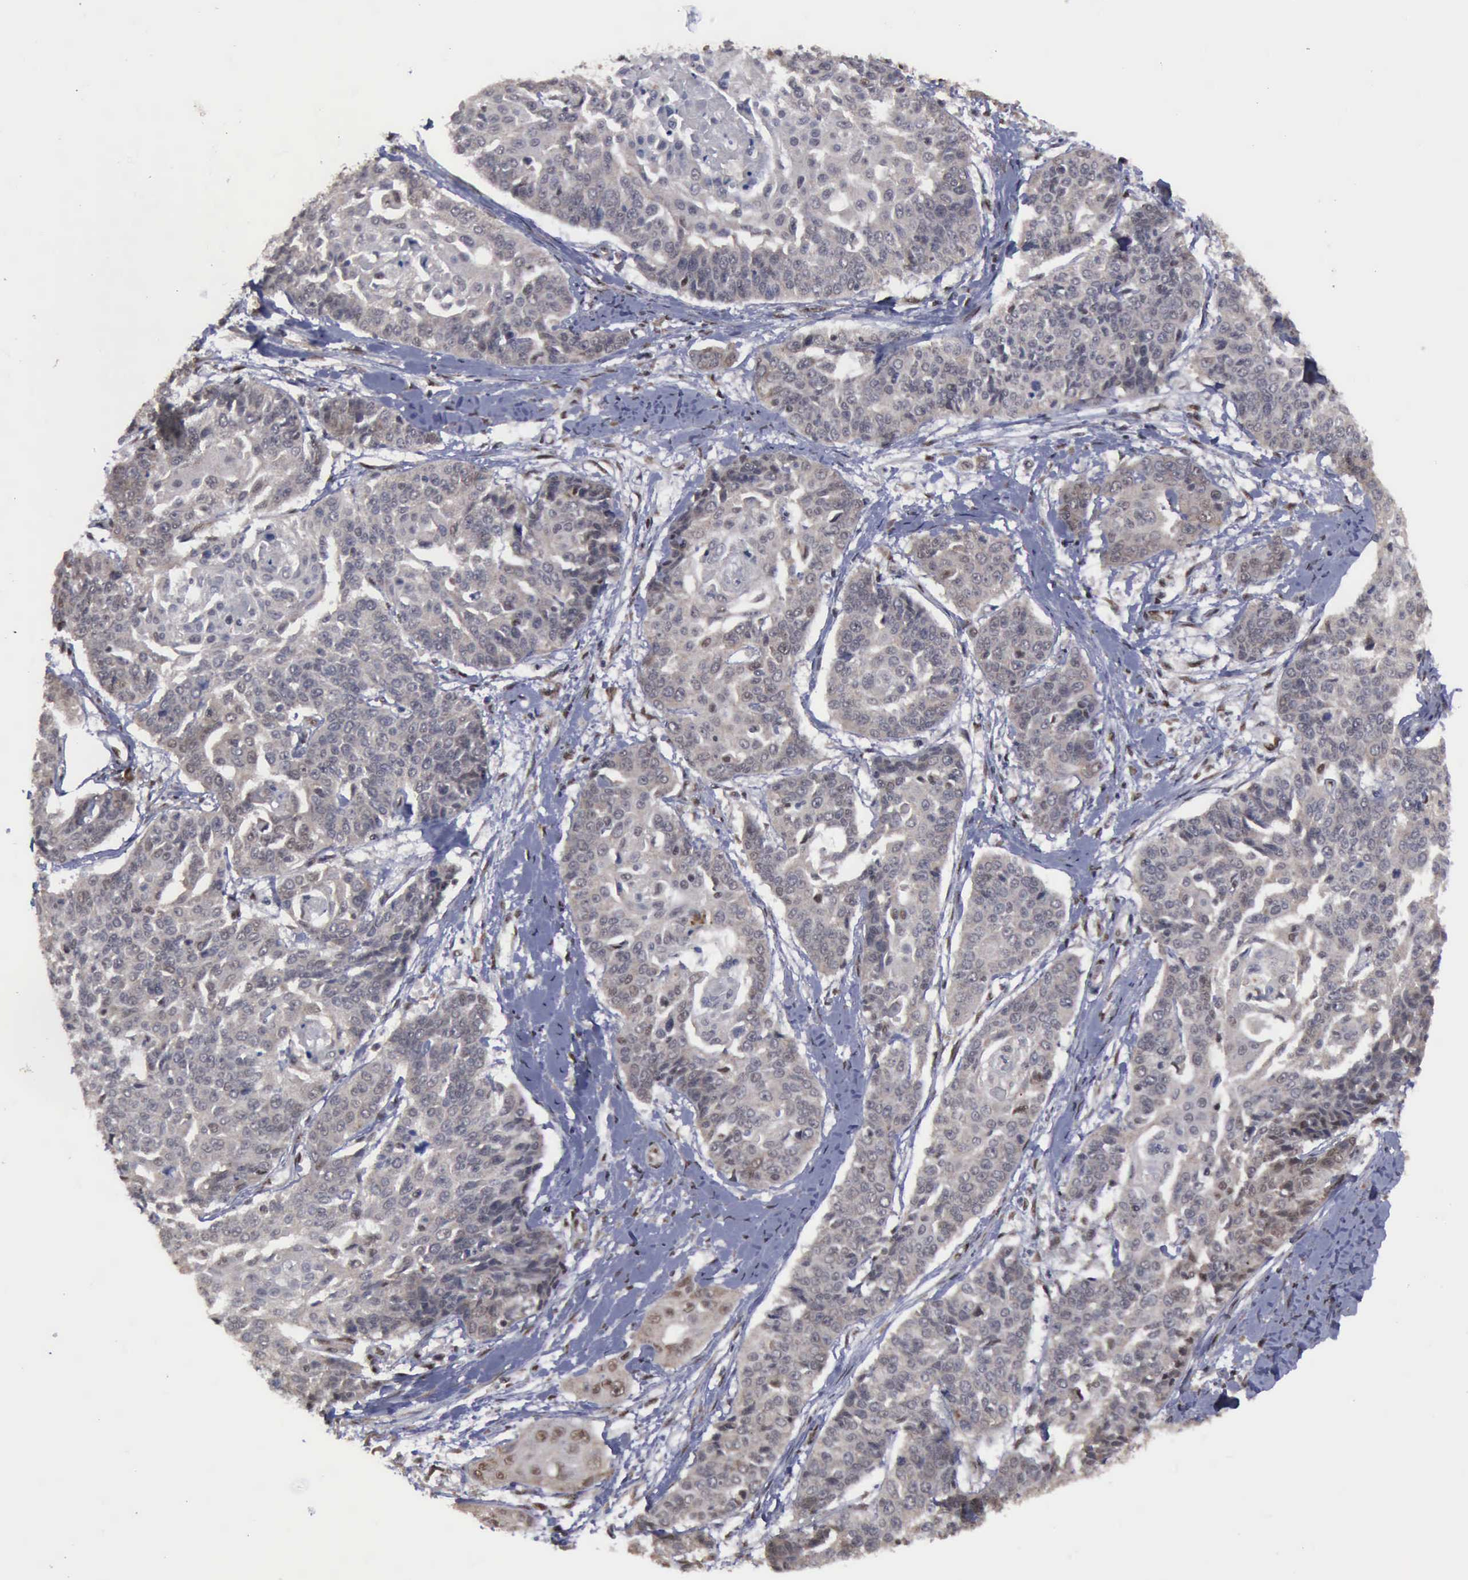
{"staining": {"intensity": "weak", "quantity": "<25%", "location": "cytoplasmic/membranous"}, "tissue": "cervical cancer", "cell_type": "Tumor cells", "image_type": "cancer", "snomed": [{"axis": "morphology", "description": "Squamous cell carcinoma, NOS"}, {"axis": "topography", "description": "Cervix"}], "caption": "DAB (3,3'-diaminobenzidine) immunohistochemical staining of human cervical cancer exhibits no significant expression in tumor cells.", "gene": "RTCB", "patient": {"sex": "female", "age": 64}}